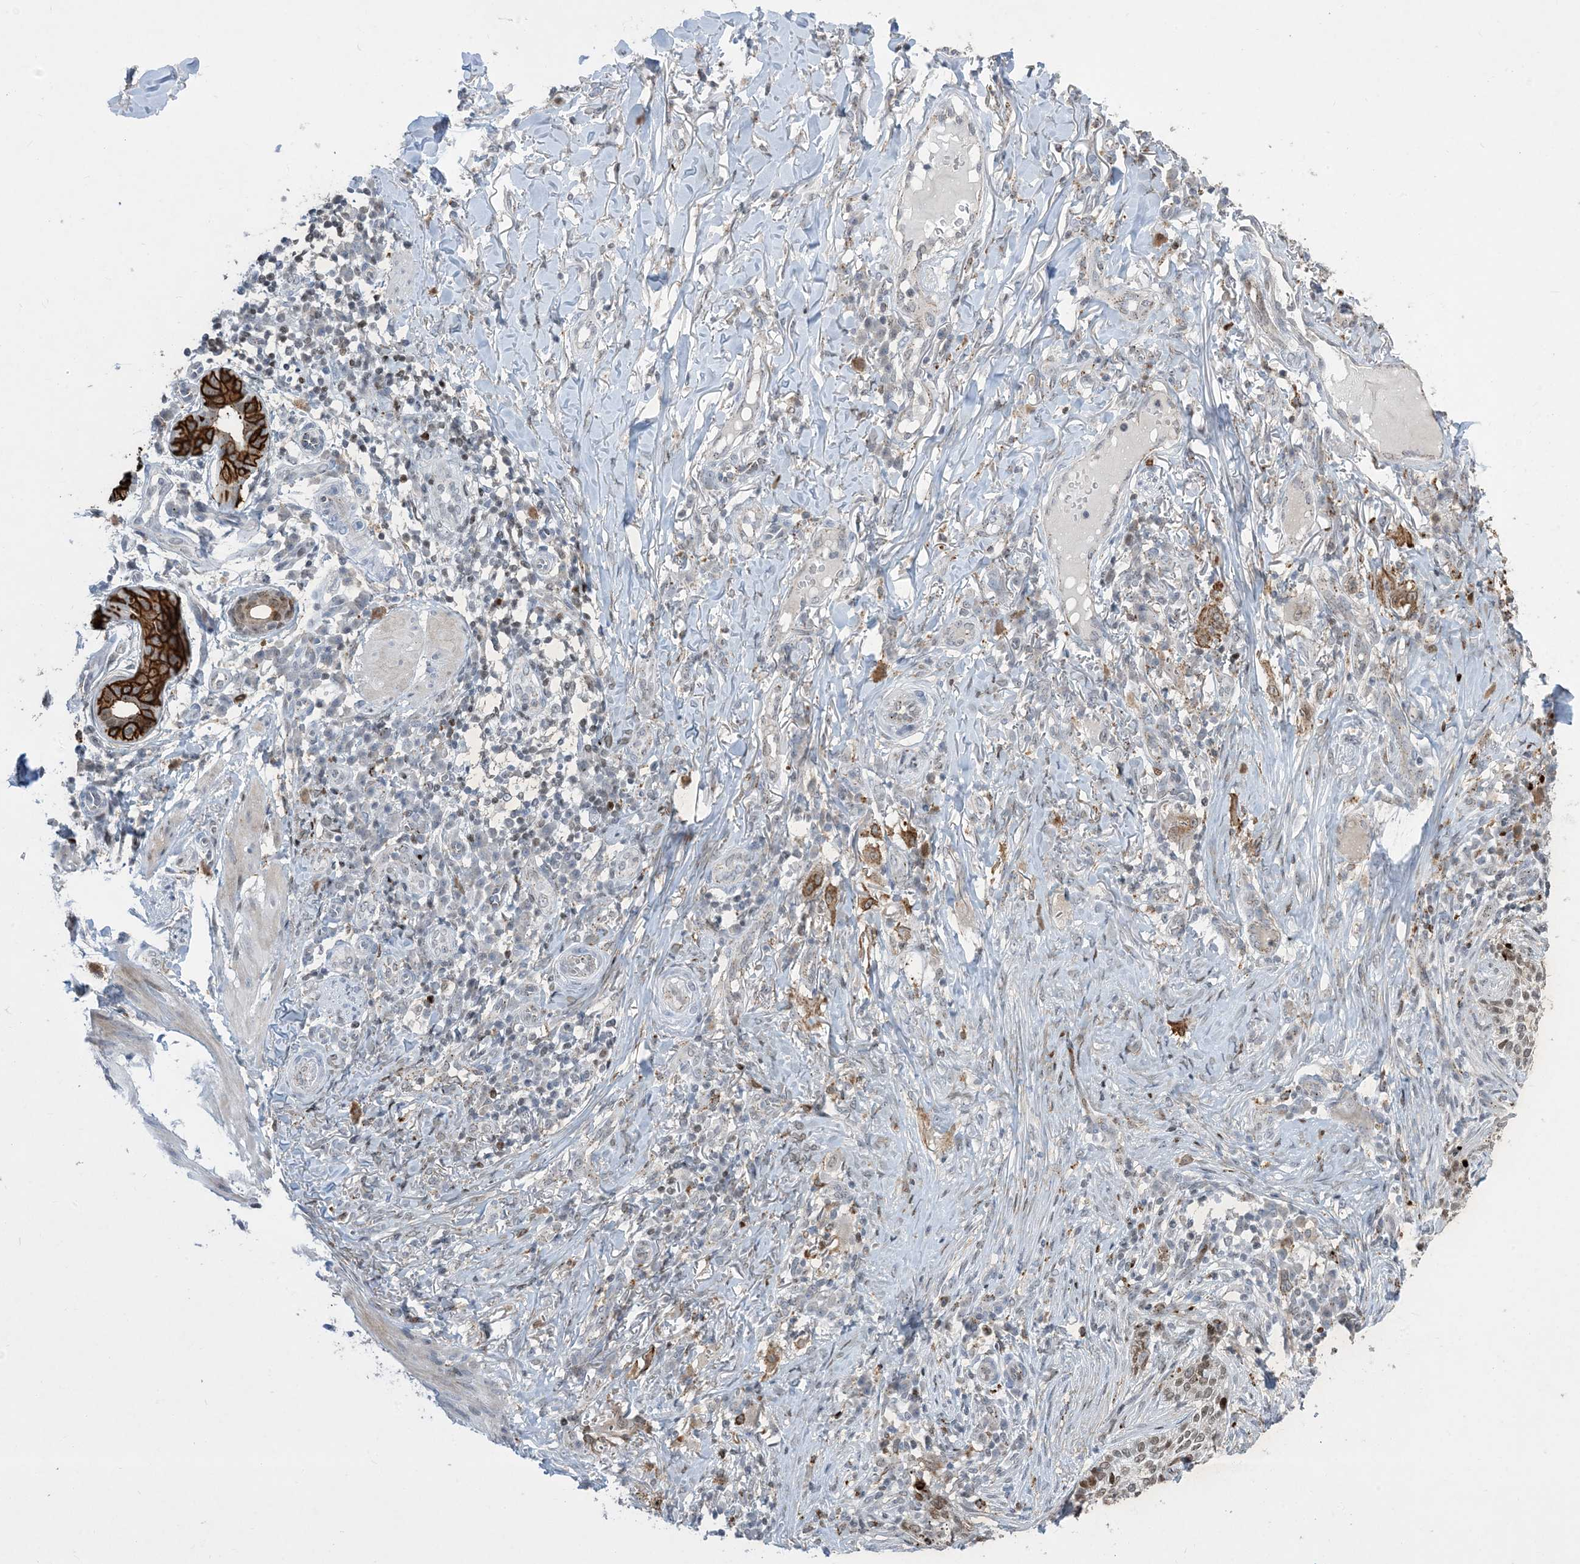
{"staining": {"intensity": "weak", "quantity": "25%-75%", "location": "nuclear"}, "tissue": "skin cancer", "cell_type": "Tumor cells", "image_type": "cancer", "snomed": [{"axis": "morphology", "description": "Basal cell carcinoma"}, {"axis": "topography", "description": "Skin"}], "caption": "Brown immunohistochemical staining in human skin basal cell carcinoma displays weak nuclear positivity in about 25%-75% of tumor cells. (DAB (3,3'-diaminobenzidine) = brown stain, brightfield microscopy at high magnification).", "gene": "SLC25A53", "patient": {"sex": "female", "age": 64}}